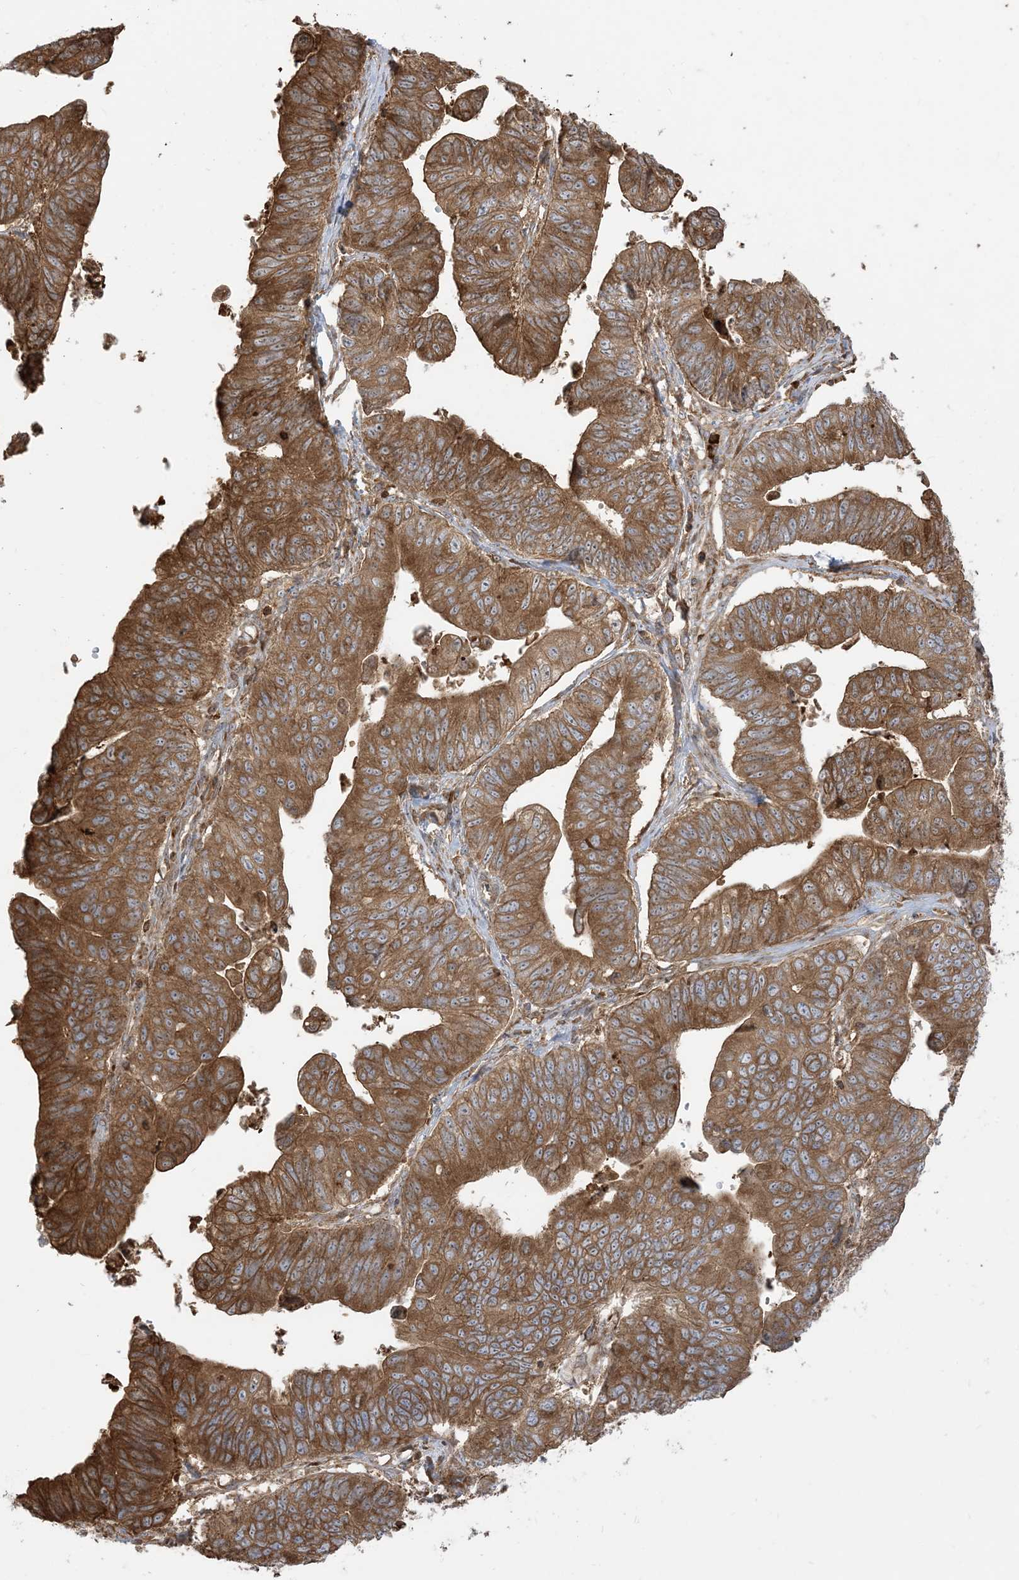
{"staining": {"intensity": "strong", "quantity": ">75%", "location": "cytoplasmic/membranous"}, "tissue": "stomach cancer", "cell_type": "Tumor cells", "image_type": "cancer", "snomed": [{"axis": "morphology", "description": "Adenocarcinoma, NOS"}, {"axis": "topography", "description": "Stomach"}], "caption": "Tumor cells demonstrate high levels of strong cytoplasmic/membranous expression in approximately >75% of cells in stomach adenocarcinoma.", "gene": "SRP72", "patient": {"sex": "male", "age": 59}}